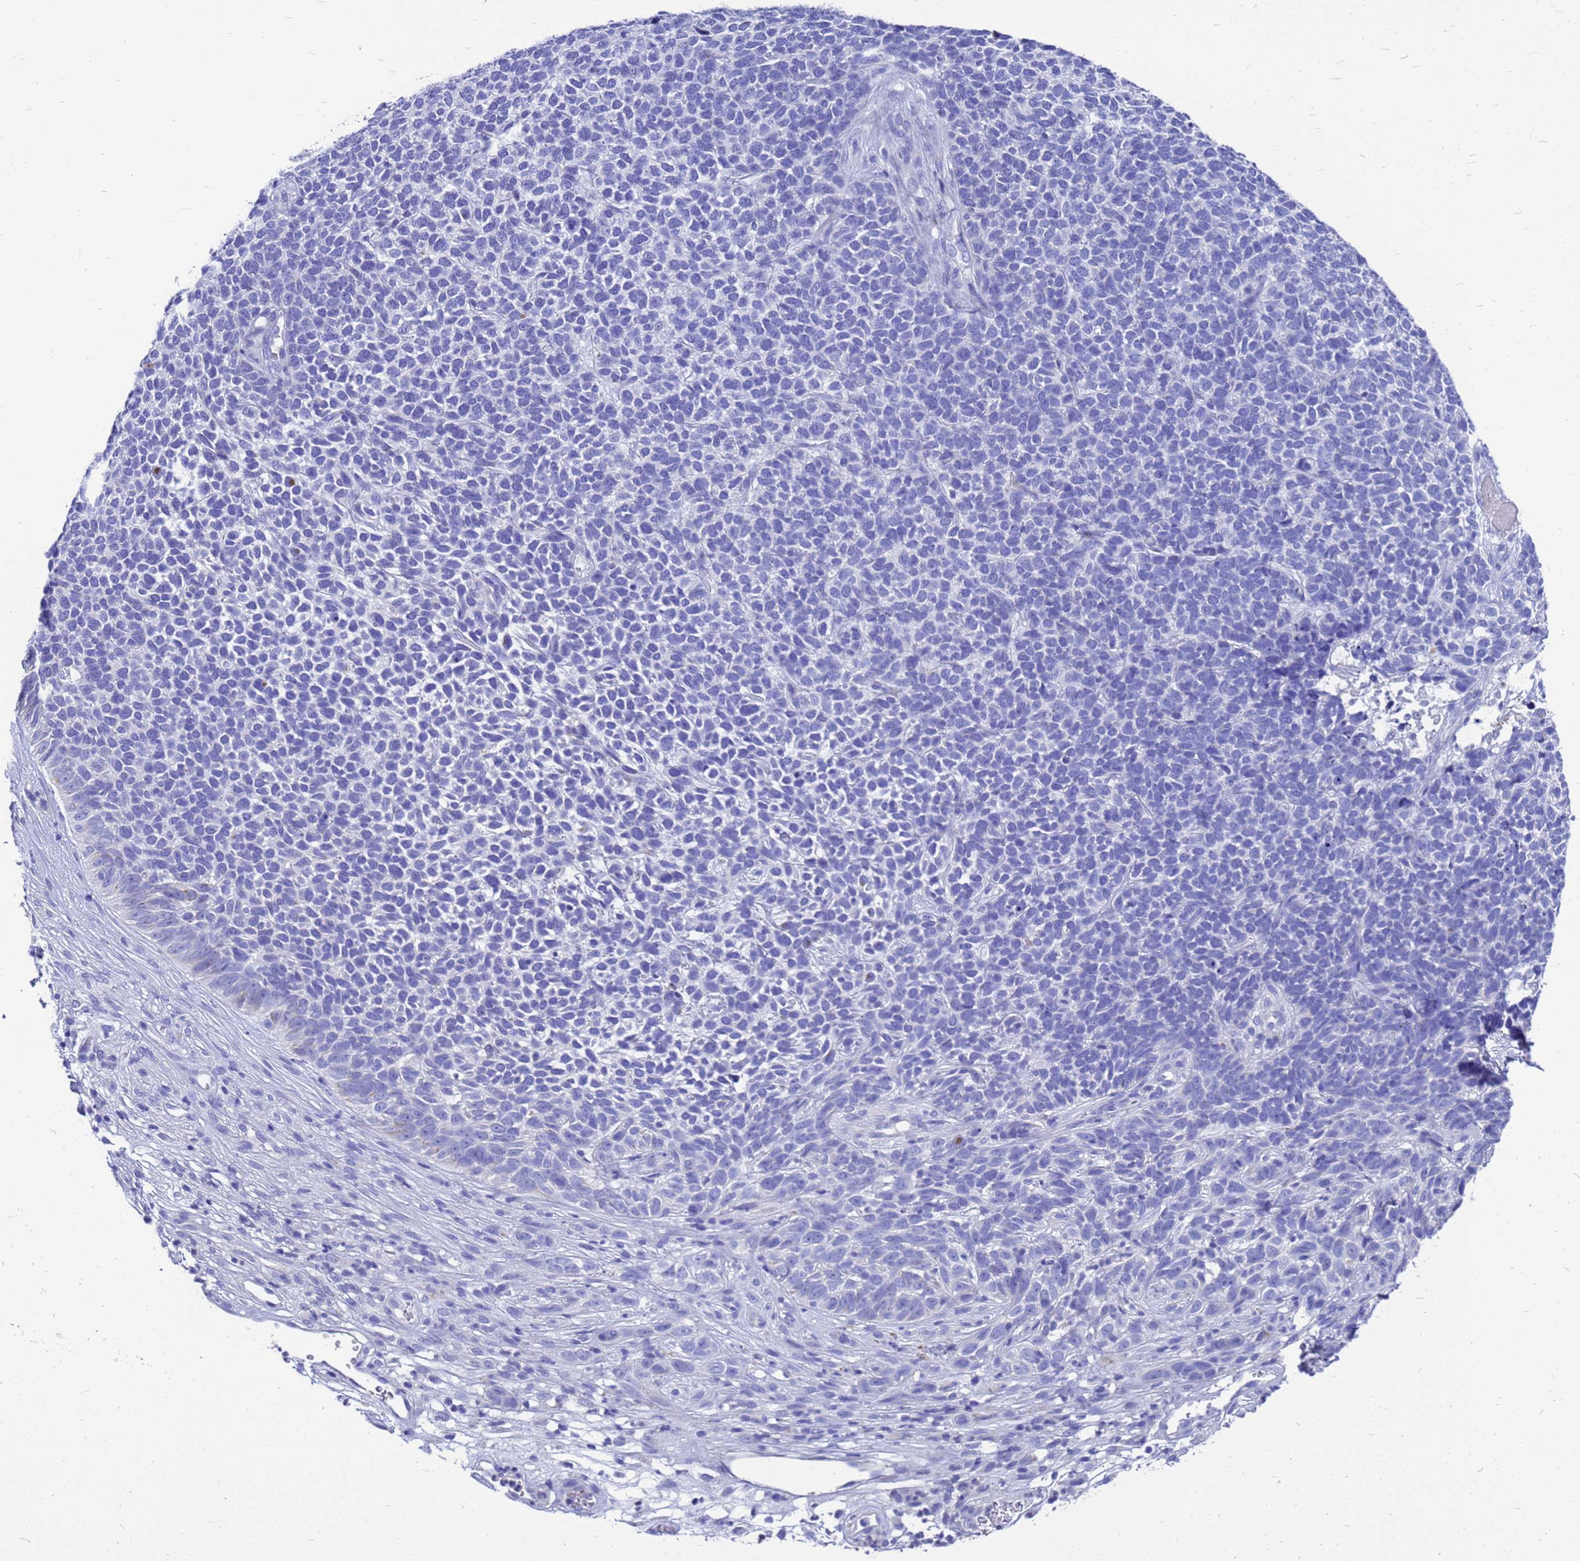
{"staining": {"intensity": "negative", "quantity": "none", "location": "none"}, "tissue": "skin cancer", "cell_type": "Tumor cells", "image_type": "cancer", "snomed": [{"axis": "morphology", "description": "Basal cell carcinoma"}, {"axis": "topography", "description": "Skin"}], "caption": "Immunohistochemistry (IHC) micrograph of skin basal cell carcinoma stained for a protein (brown), which shows no expression in tumor cells.", "gene": "OR52E2", "patient": {"sex": "female", "age": 84}}